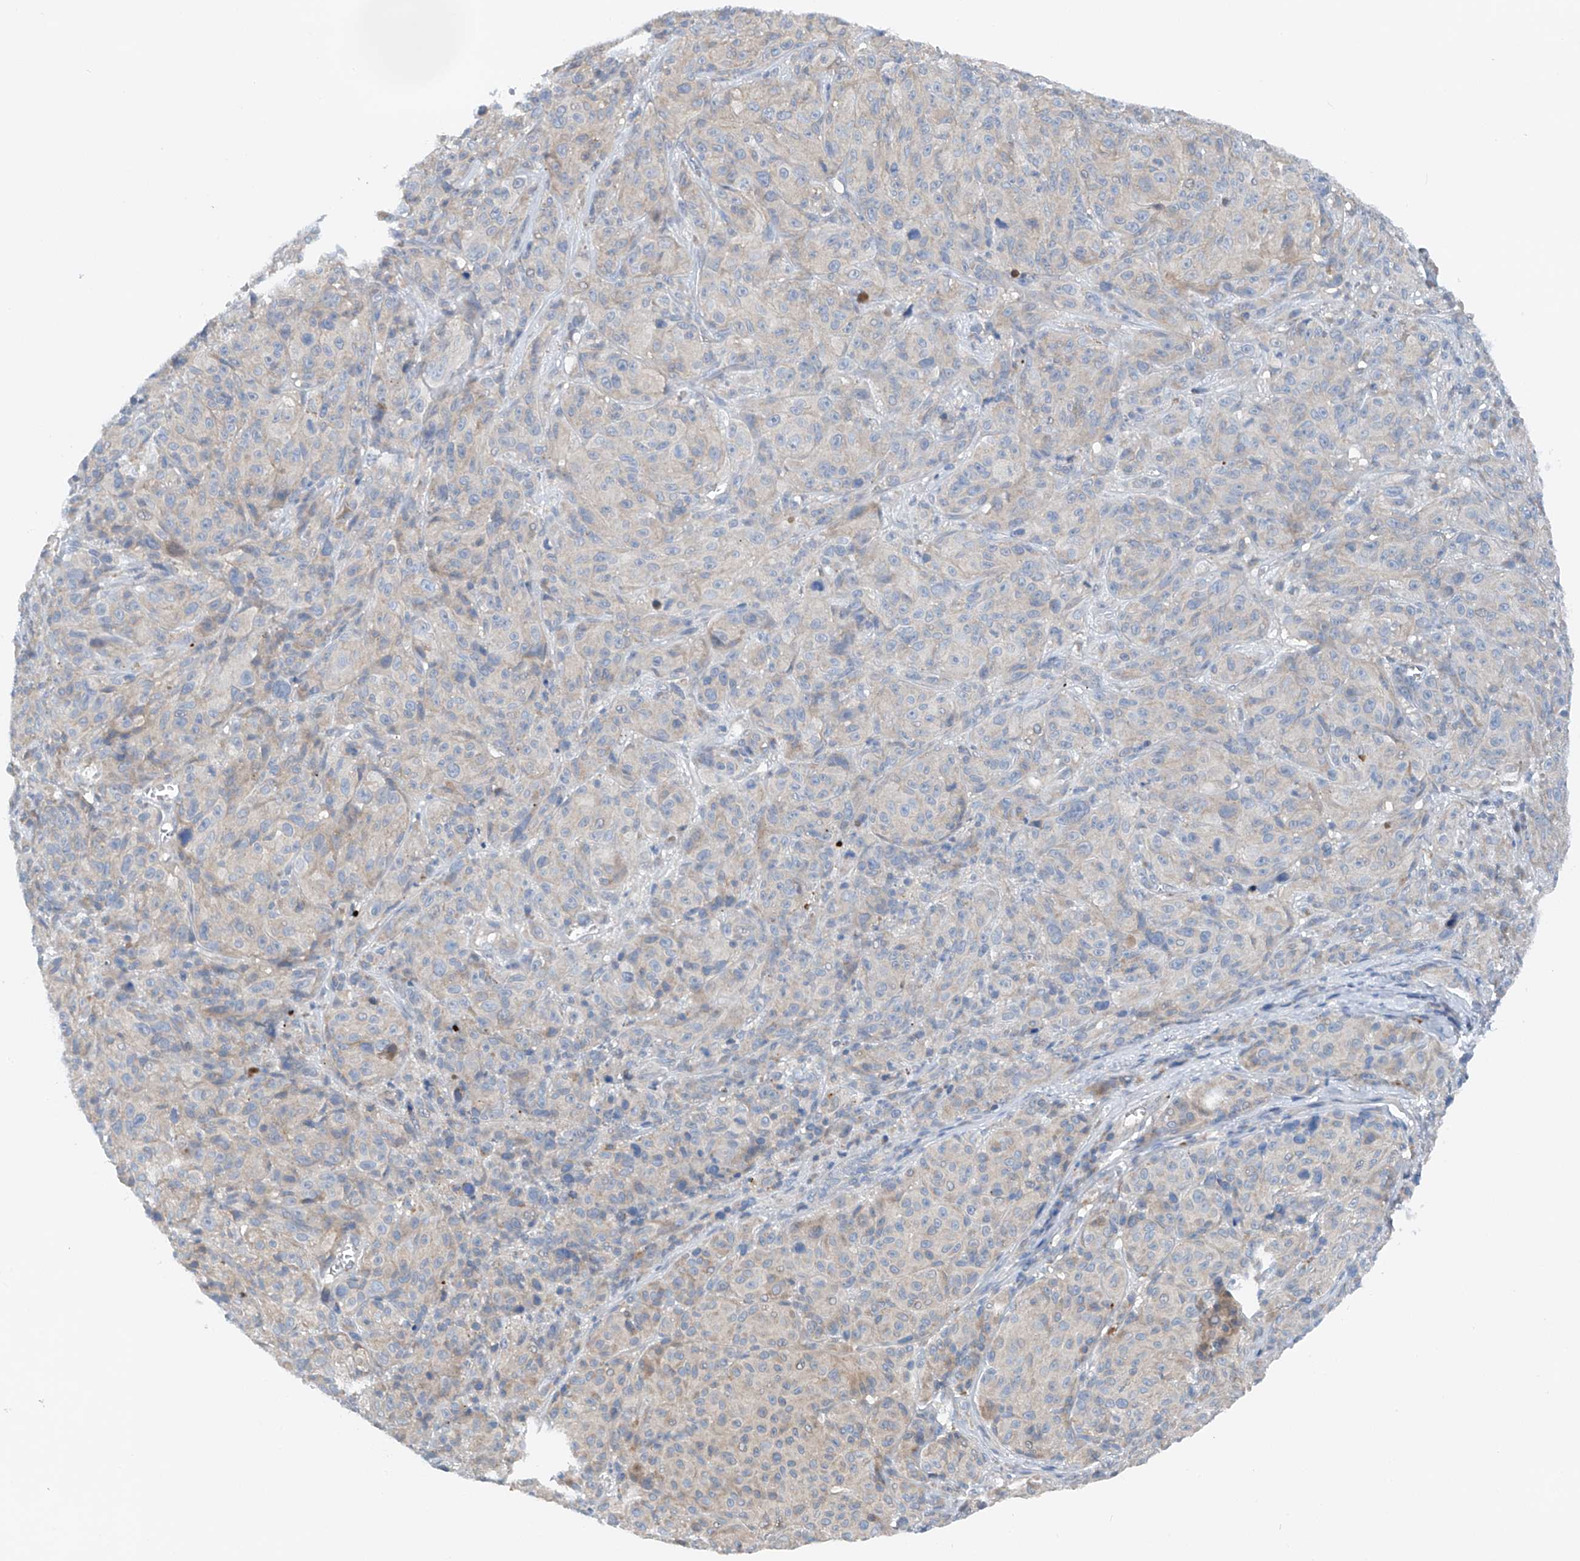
{"staining": {"intensity": "negative", "quantity": "none", "location": "none"}, "tissue": "melanoma", "cell_type": "Tumor cells", "image_type": "cancer", "snomed": [{"axis": "morphology", "description": "Malignant melanoma, NOS"}, {"axis": "topography", "description": "Skin"}], "caption": "Immunohistochemistry (IHC) of human melanoma exhibits no positivity in tumor cells.", "gene": "CEP85L", "patient": {"sex": "male", "age": 73}}